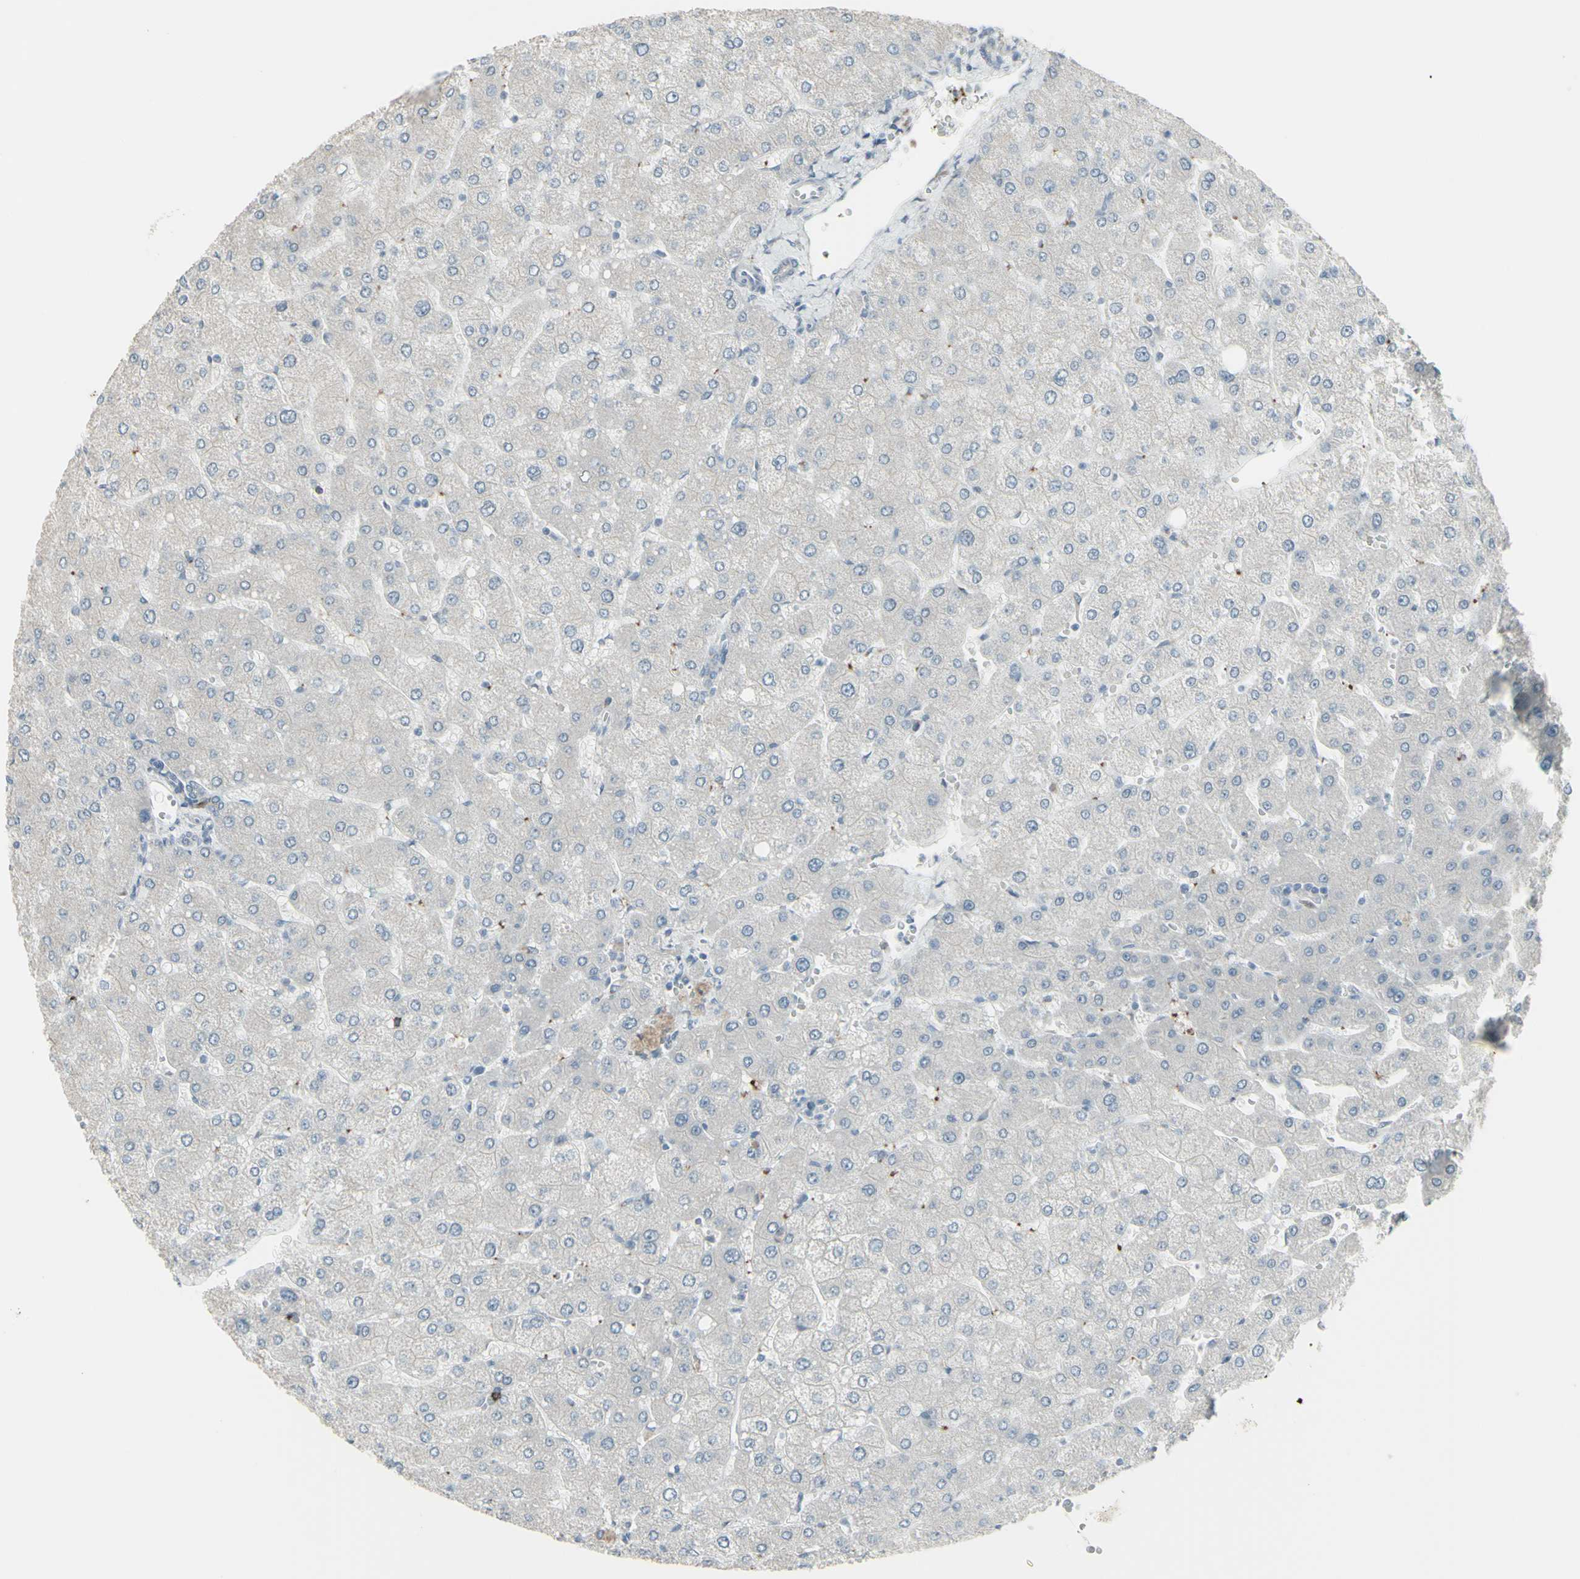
{"staining": {"intensity": "negative", "quantity": "none", "location": "none"}, "tissue": "liver", "cell_type": "Cholangiocytes", "image_type": "normal", "snomed": [{"axis": "morphology", "description": "Normal tissue, NOS"}, {"axis": "topography", "description": "Liver"}], "caption": "High power microscopy histopathology image of an immunohistochemistry (IHC) histopathology image of unremarkable liver, revealing no significant expression in cholangiocytes. (DAB (3,3'-diaminobenzidine) immunohistochemistry with hematoxylin counter stain).", "gene": "CD79B", "patient": {"sex": "male", "age": 55}}